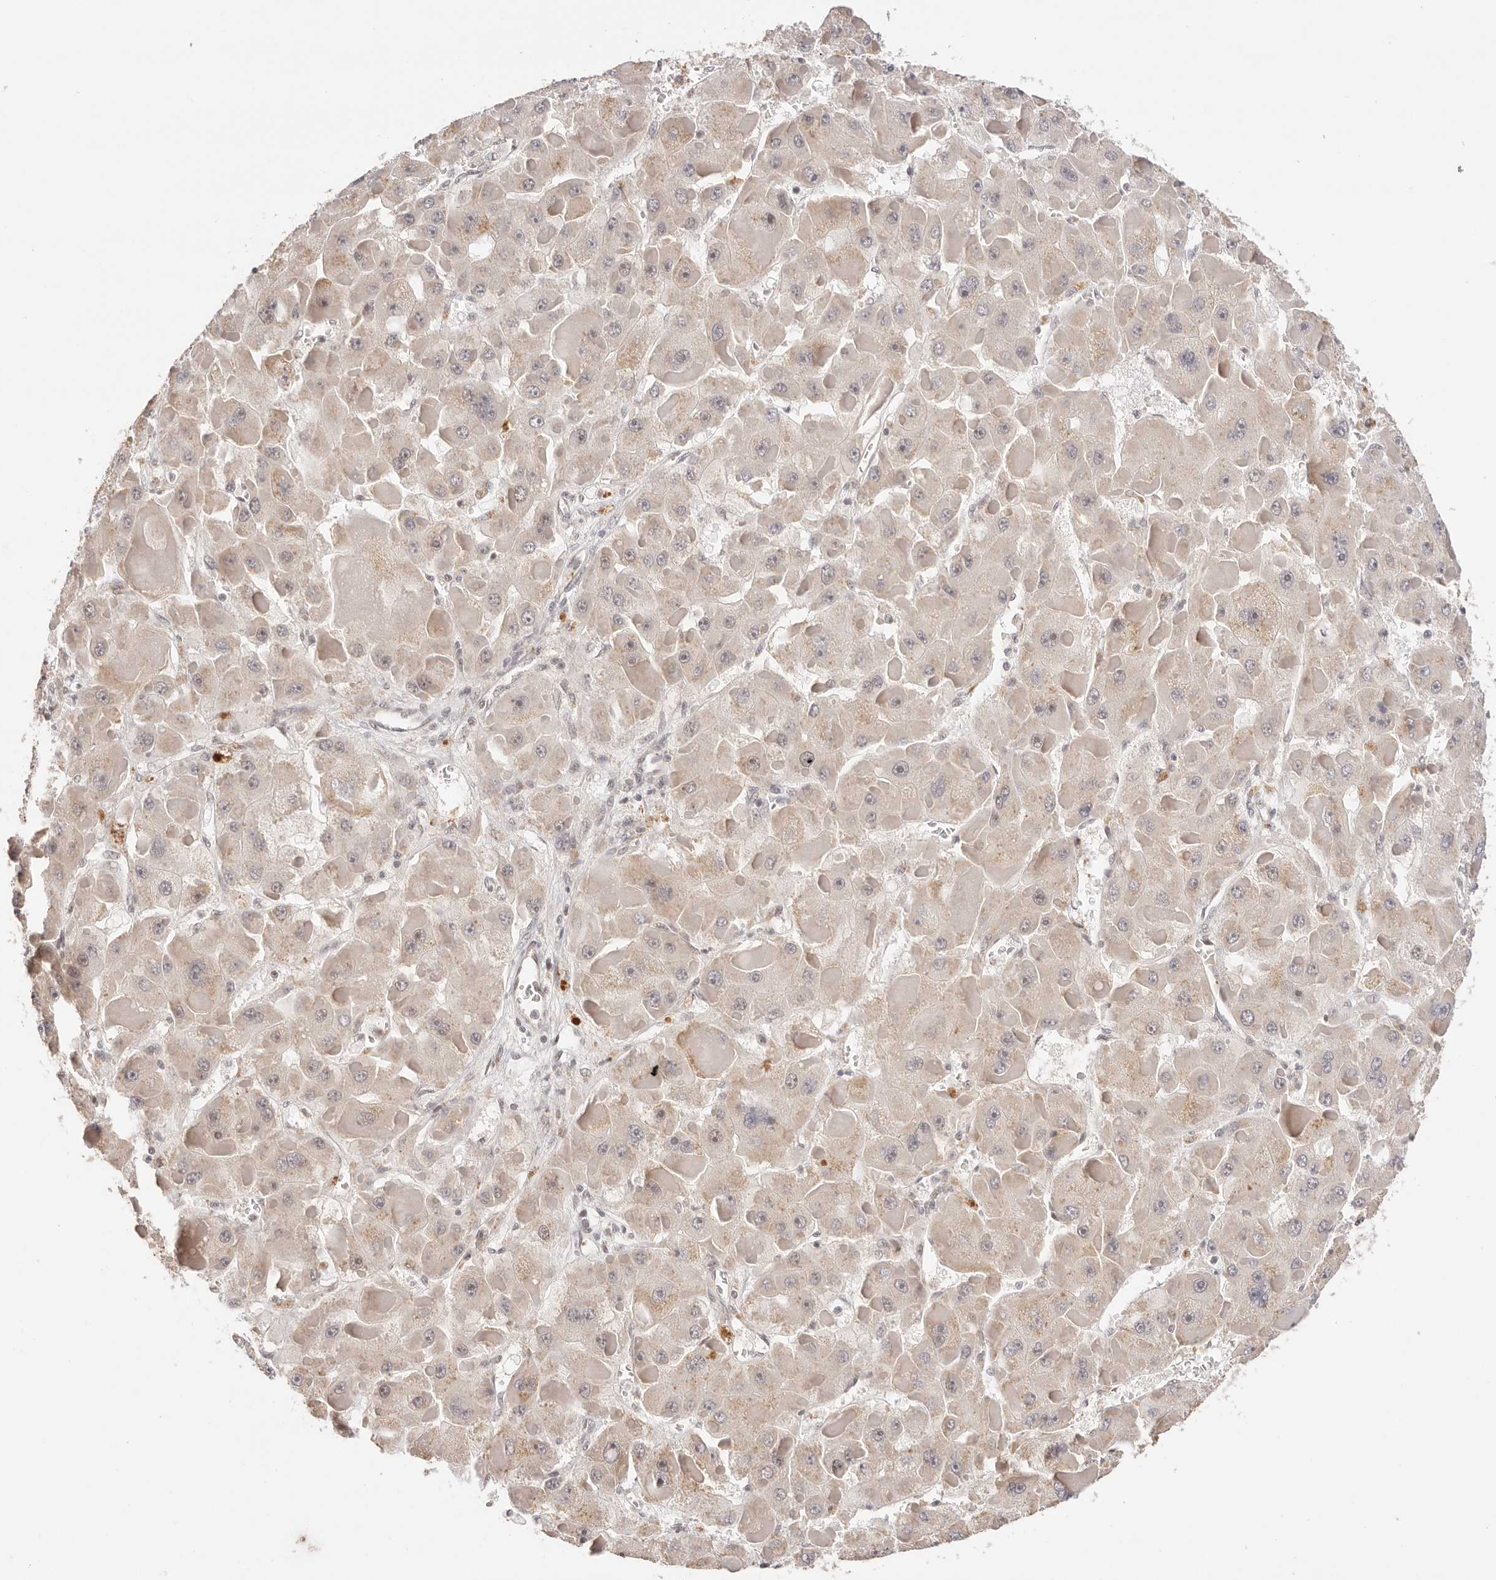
{"staining": {"intensity": "weak", "quantity": "25%-75%", "location": "cytoplasmic/membranous,nuclear"}, "tissue": "liver cancer", "cell_type": "Tumor cells", "image_type": "cancer", "snomed": [{"axis": "morphology", "description": "Carcinoma, Hepatocellular, NOS"}, {"axis": "topography", "description": "Liver"}], "caption": "High-magnification brightfield microscopy of hepatocellular carcinoma (liver) stained with DAB (3,3'-diaminobenzidine) (brown) and counterstained with hematoxylin (blue). tumor cells exhibit weak cytoplasmic/membranous and nuclear expression is appreciated in about25%-75% of cells.", "gene": "RFC3", "patient": {"sex": "female", "age": 73}}